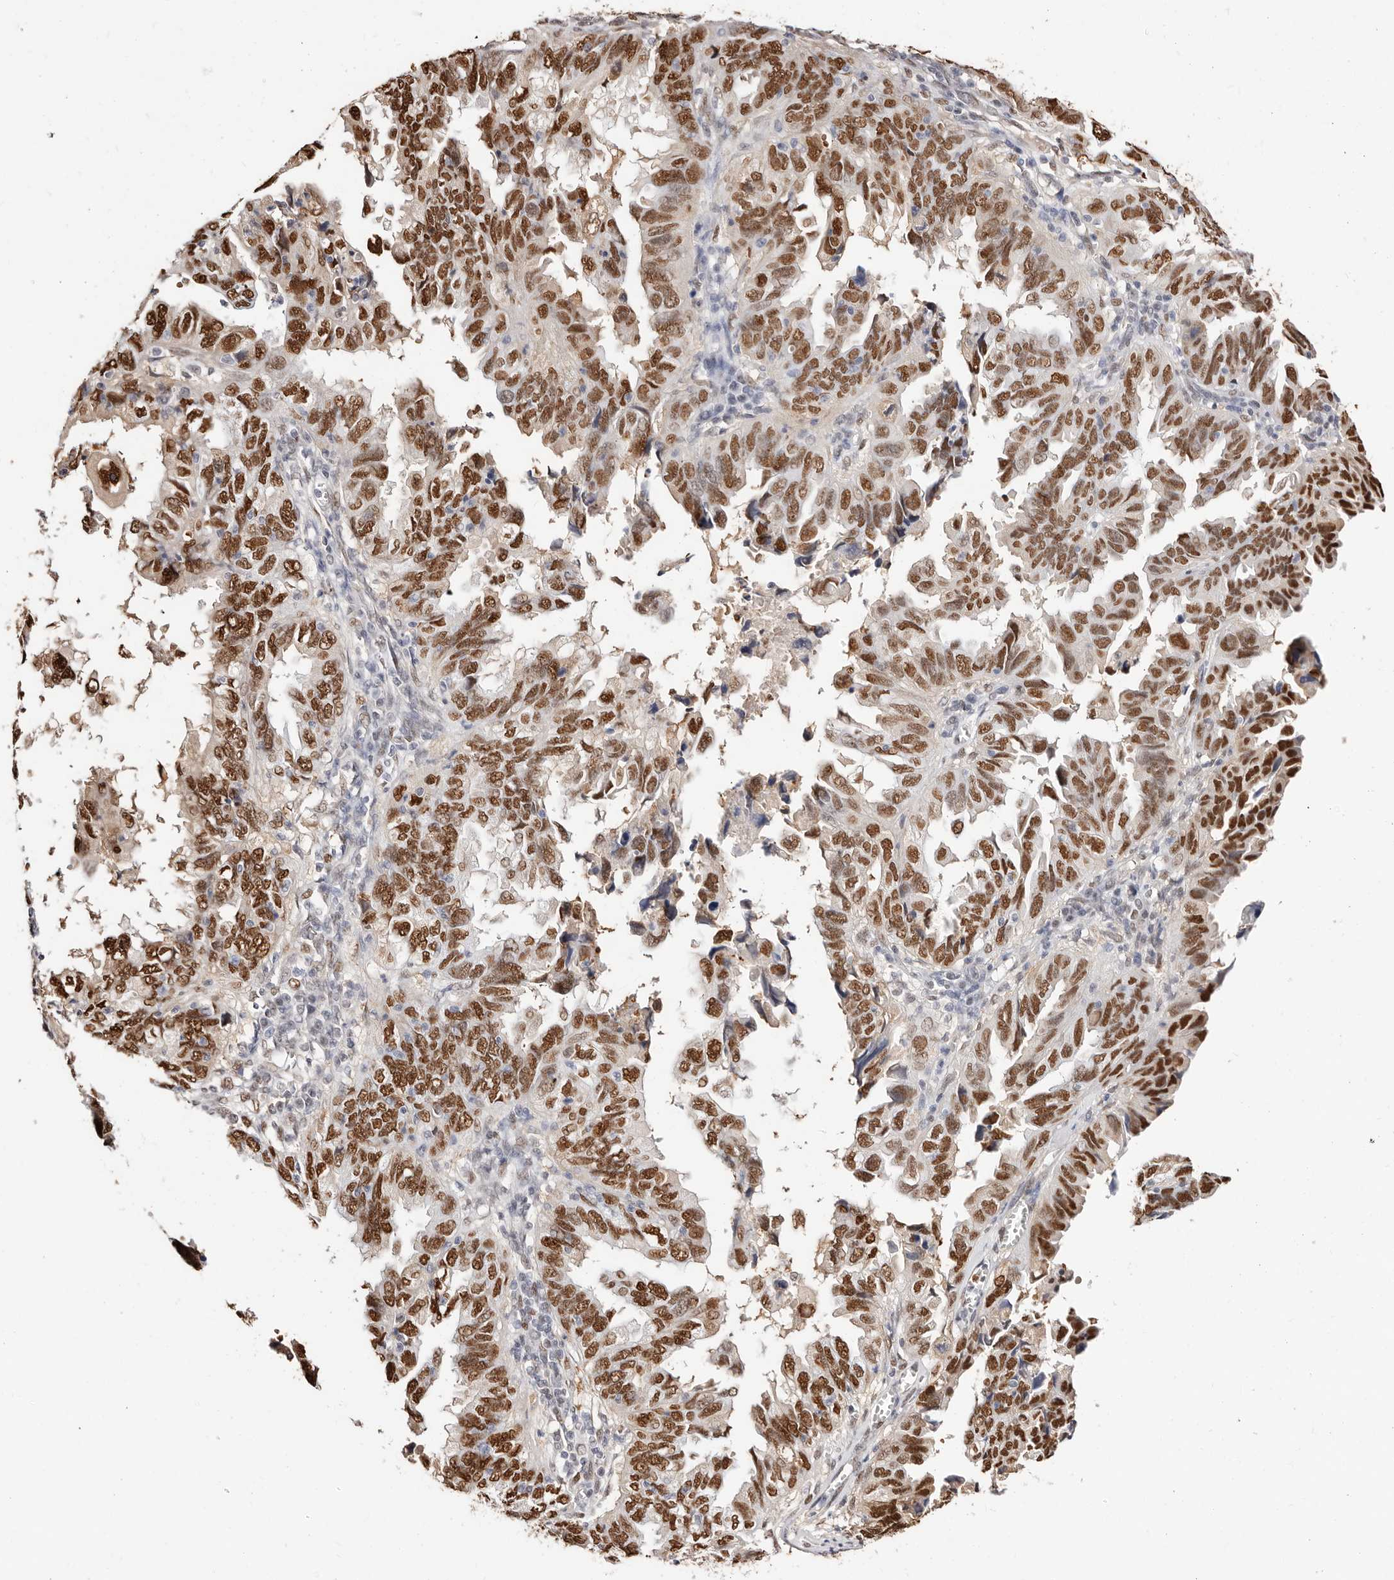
{"staining": {"intensity": "strong", "quantity": ">75%", "location": "nuclear"}, "tissue": "endometrial cancer", "cell_type": "Tumor cells", "image_type": "cancer", "snomed": [{"axis": "morphology", "description": "Adenocarcinoma, NOS"}, {"axis": "topography", "description": "Uterus"}], "caption": "Protein staining reveals strong nuclear positivity in approximately >75% of tumor cells in endometrial cancer.", "gene": "TKT", "patient": {"sex": "female", "age": 77}}